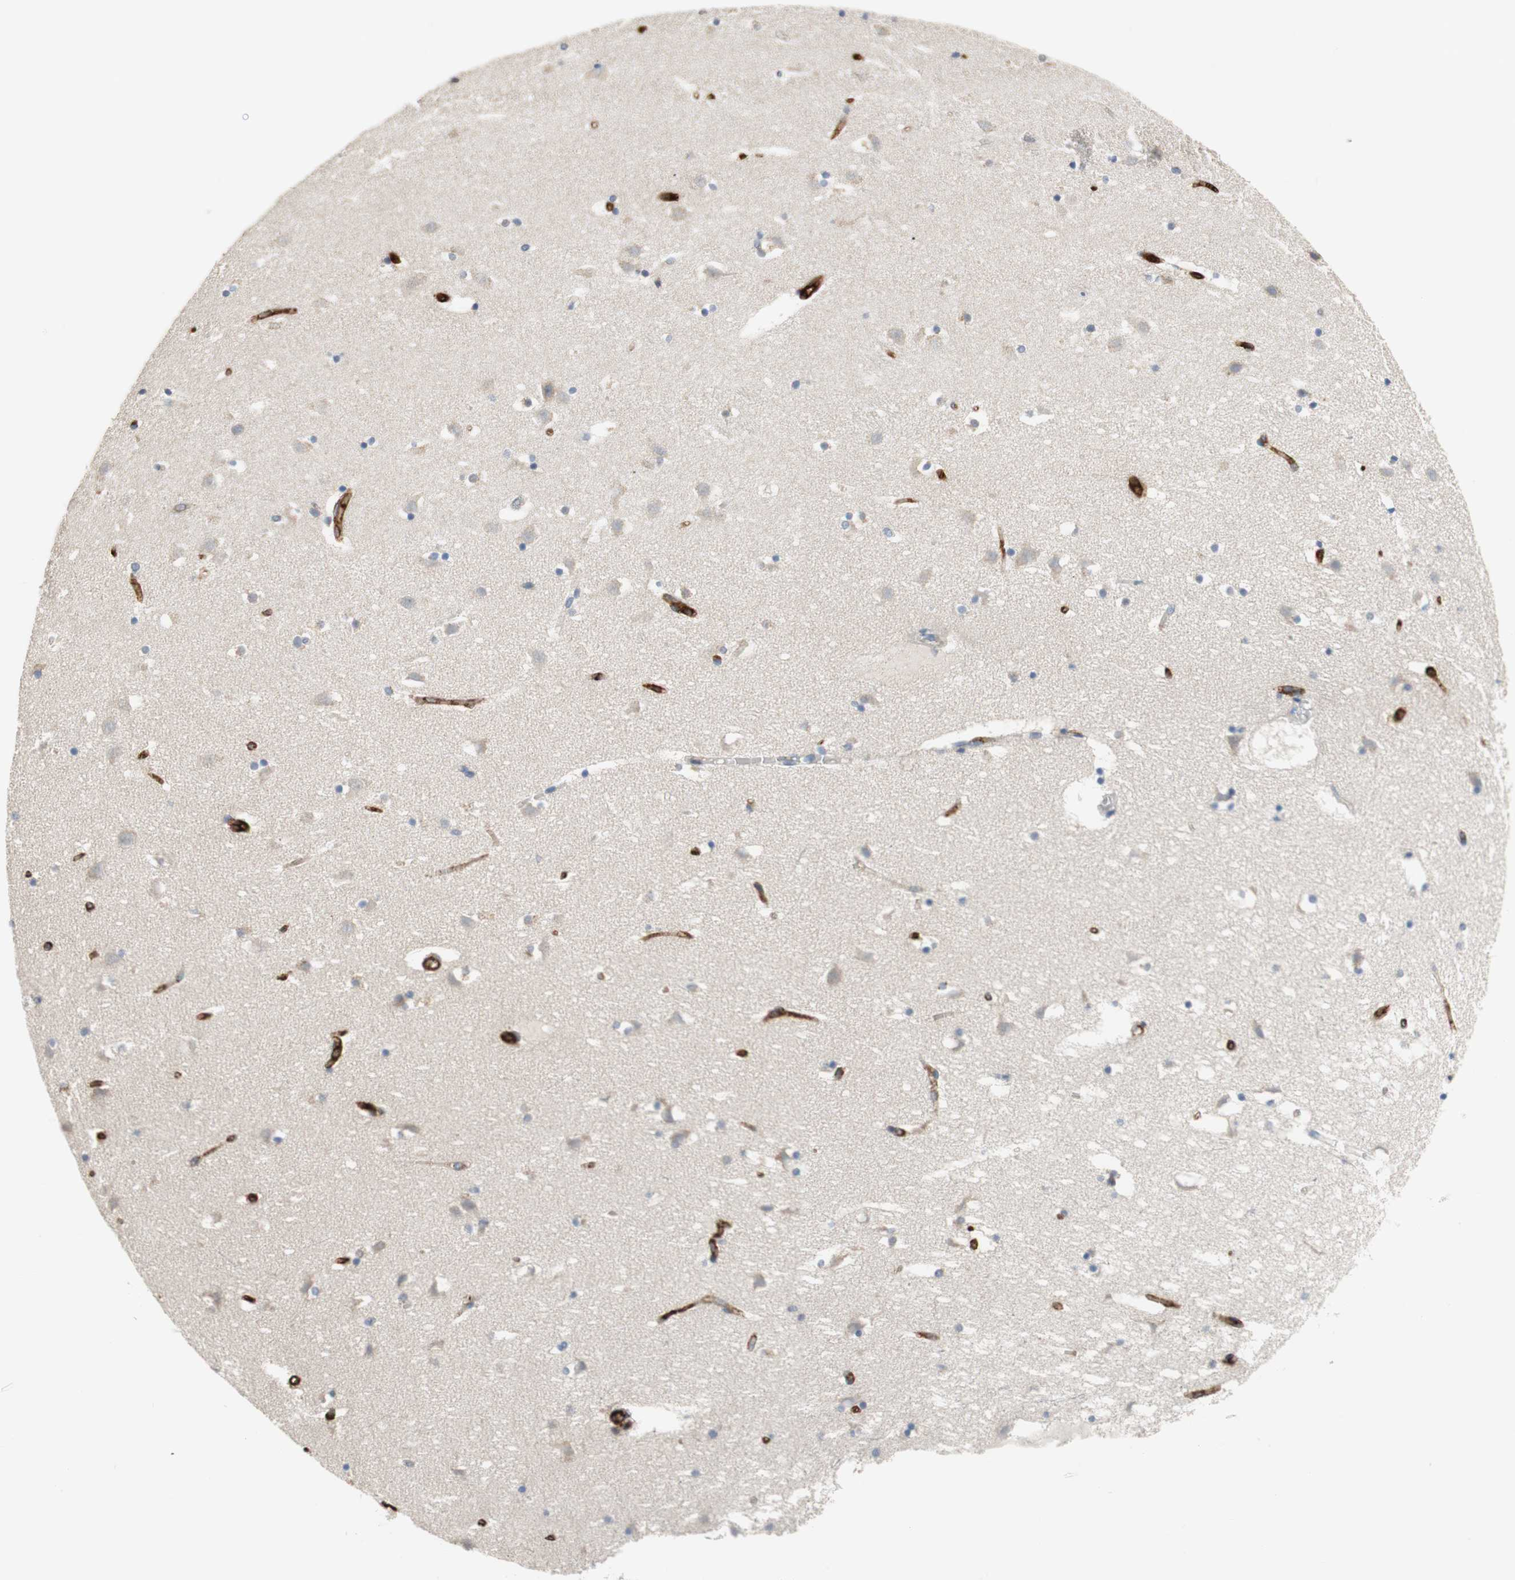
{"staining": {"intensity": "negative", "quantity": "none", "location": "none"}, "tissue": "caudate", "cell_type": "Glial cells", "image_type": "normal", "snomed": [{"axis": "morphology", "description": "Normal tissue, NOS"}, {"axis": "topography", "description": "Lateral ventricle wall"}], "caption": "An immunohistochemistry photomicrograph of unremarkable caudate is shown. There is no staining in glial cells of caudate. (Stains: DAB (3,3'-diaminobenzidine) immunohistochemistry (IHC) with hematoxylin counter stain, Microscopy: brightfield microscopy at high magnification).", "gene": "ALPL", "patient": {"sex": "male", "age": 45}}